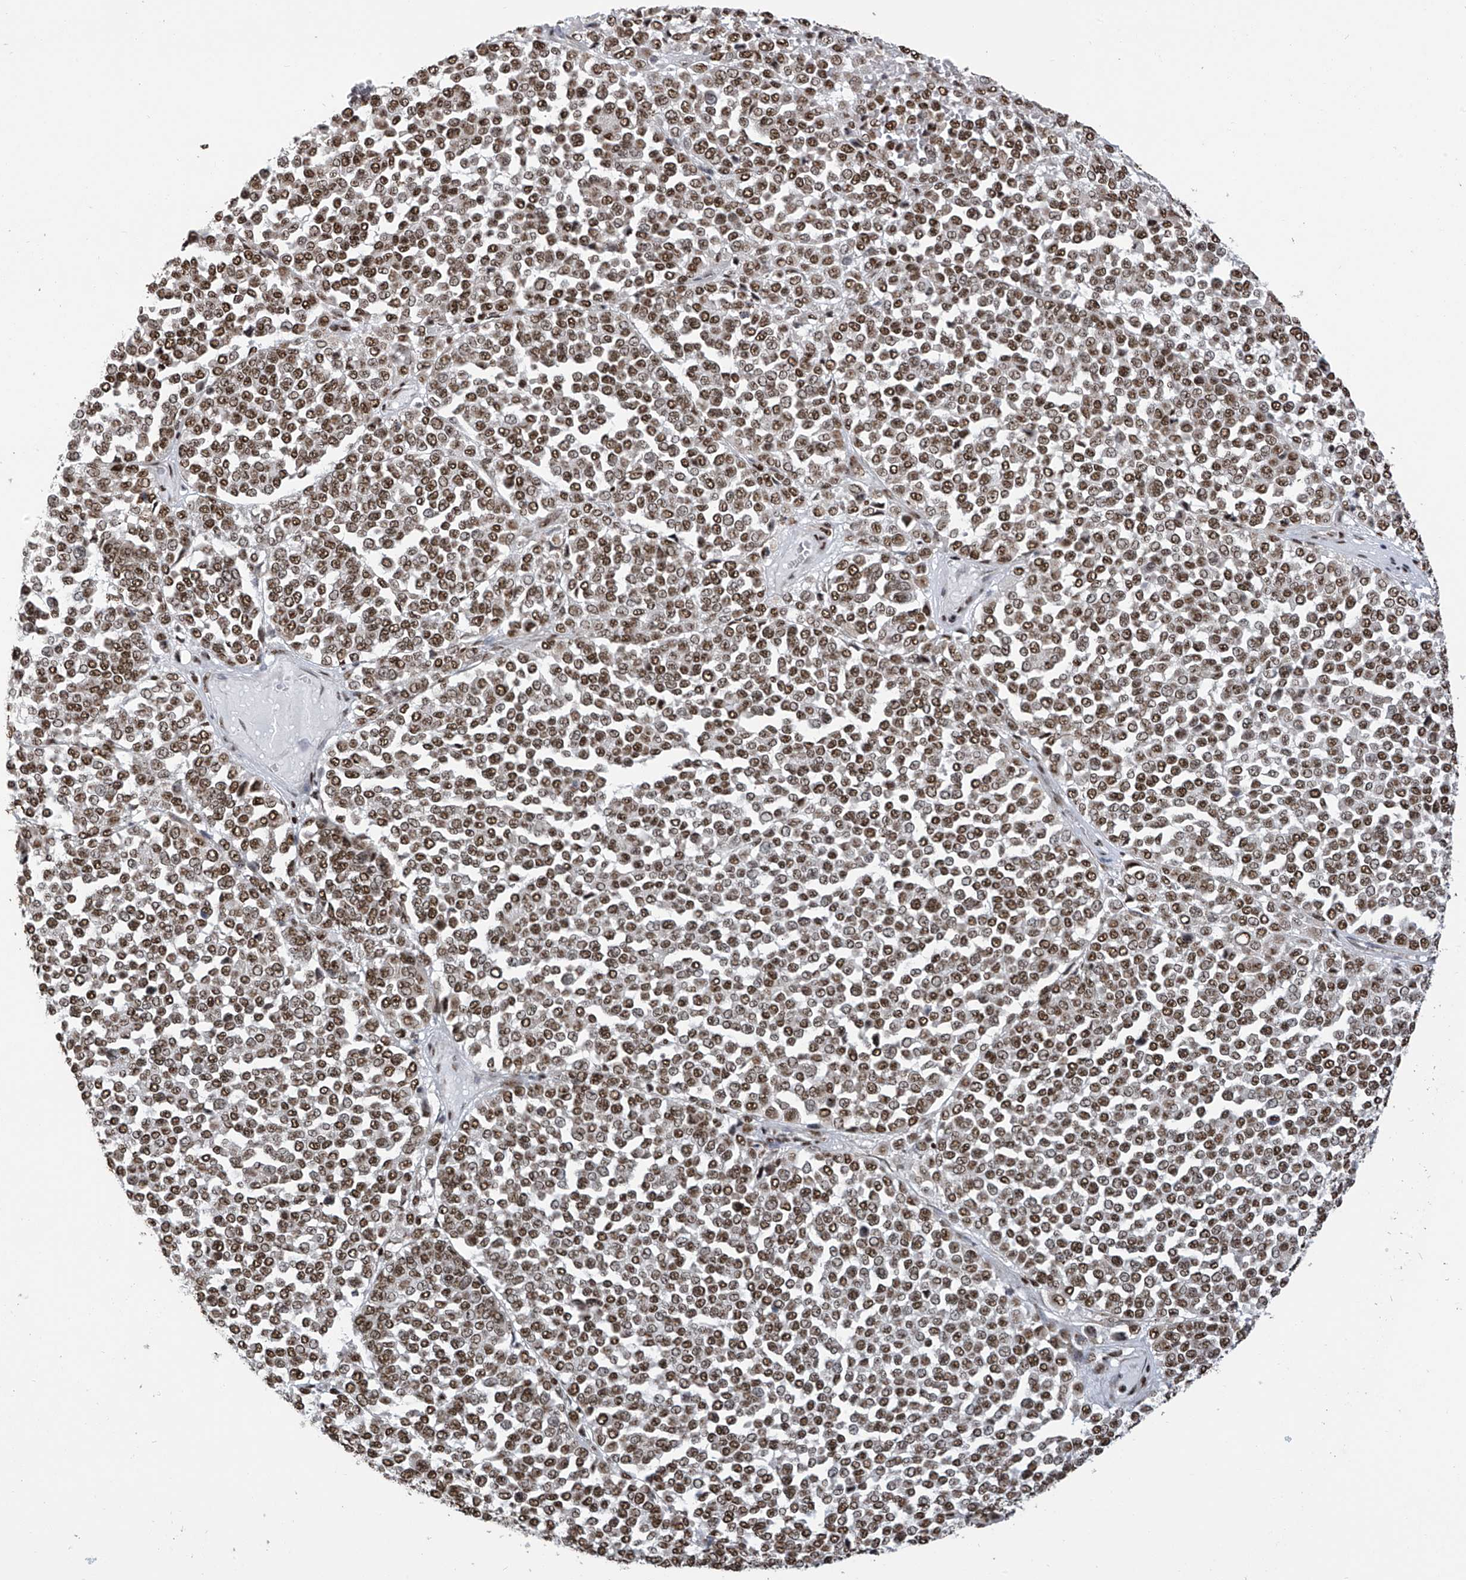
{"staining": {"intensity": "moderate", "quantity": ">75%", "location": "nuclear"}, "tissue": "melanoma", "cell_type": "Tumor cells", "image_type": "cancer", "snomed": [{"axis": "morphology", "description": "Malignant melanoma, Metastatic site"}, {"axis": "topography", "description": "Pancreas"}], "caption": "Immunohistochemistry (IHC) staining of melanoma, which shows medium levels of moderate nuclear staining in about >75% of tumor cells indicating moderate nuclear protein expression. The staining was performed using DAB (brown) for protein detection and nuclei were counterstained in hematoxylin (blue).", "gene": "APLF", "patient": {"sex": "female", "age": 30}}